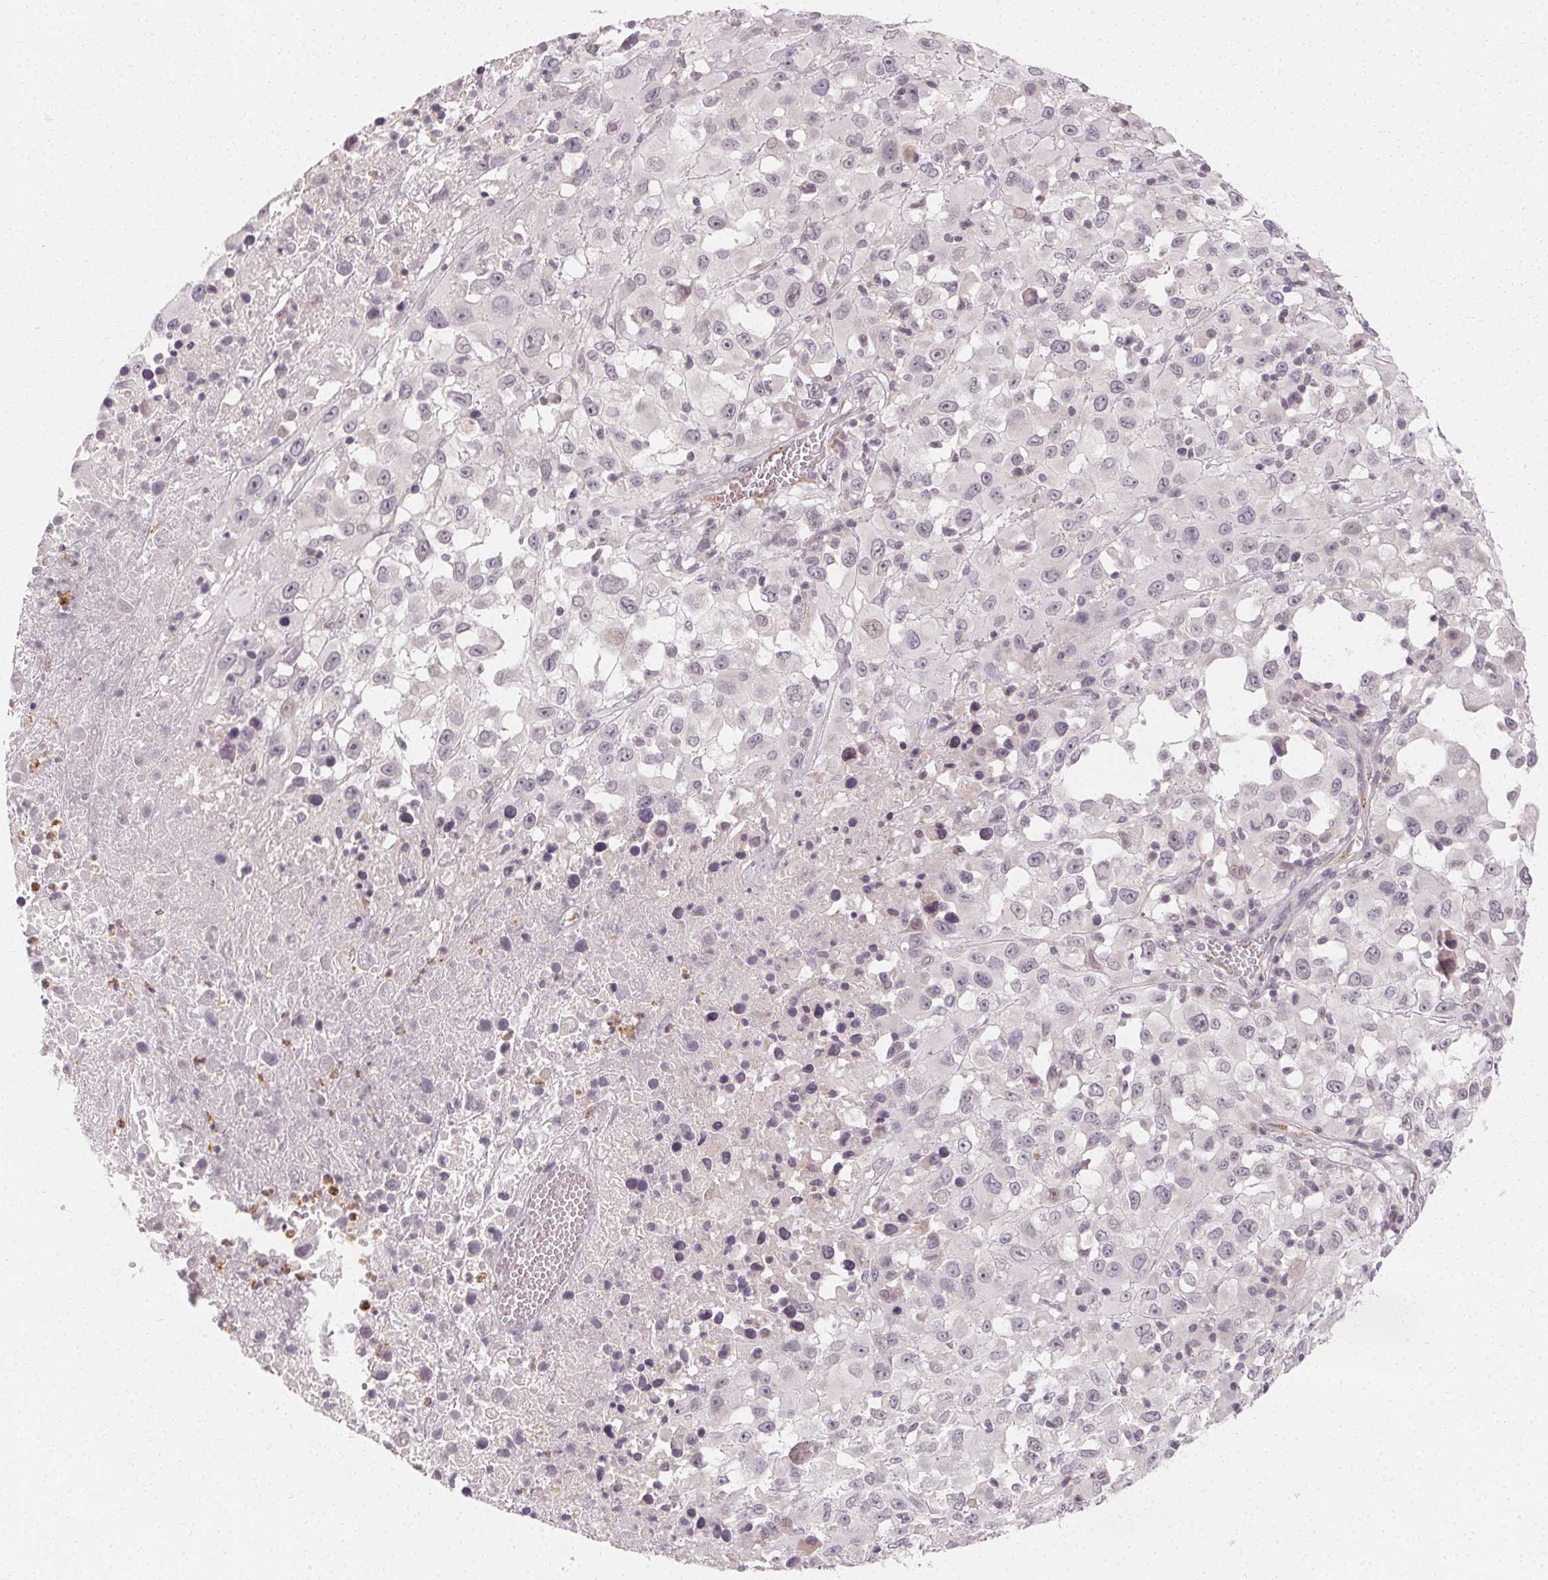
{"staining": {"intensity": "negative", "quantity": "none", "location": "none"}, "tissue": "melanoma", "cell_type": "Tumor cells", "image_type": "cancer", "snomed": [{"axis": "morphology", "description": "Malignant melanoma, Metastatic site"}, {"axis": "topography", "description": "Soft tissue"}], "caption": "IHC photomicrograph of human melanoma stained for a protein (brown), which exhibits no staining in tumor cells.", "gene": "CLCNKB", "patient": {"sex": "male", "age": 50}}